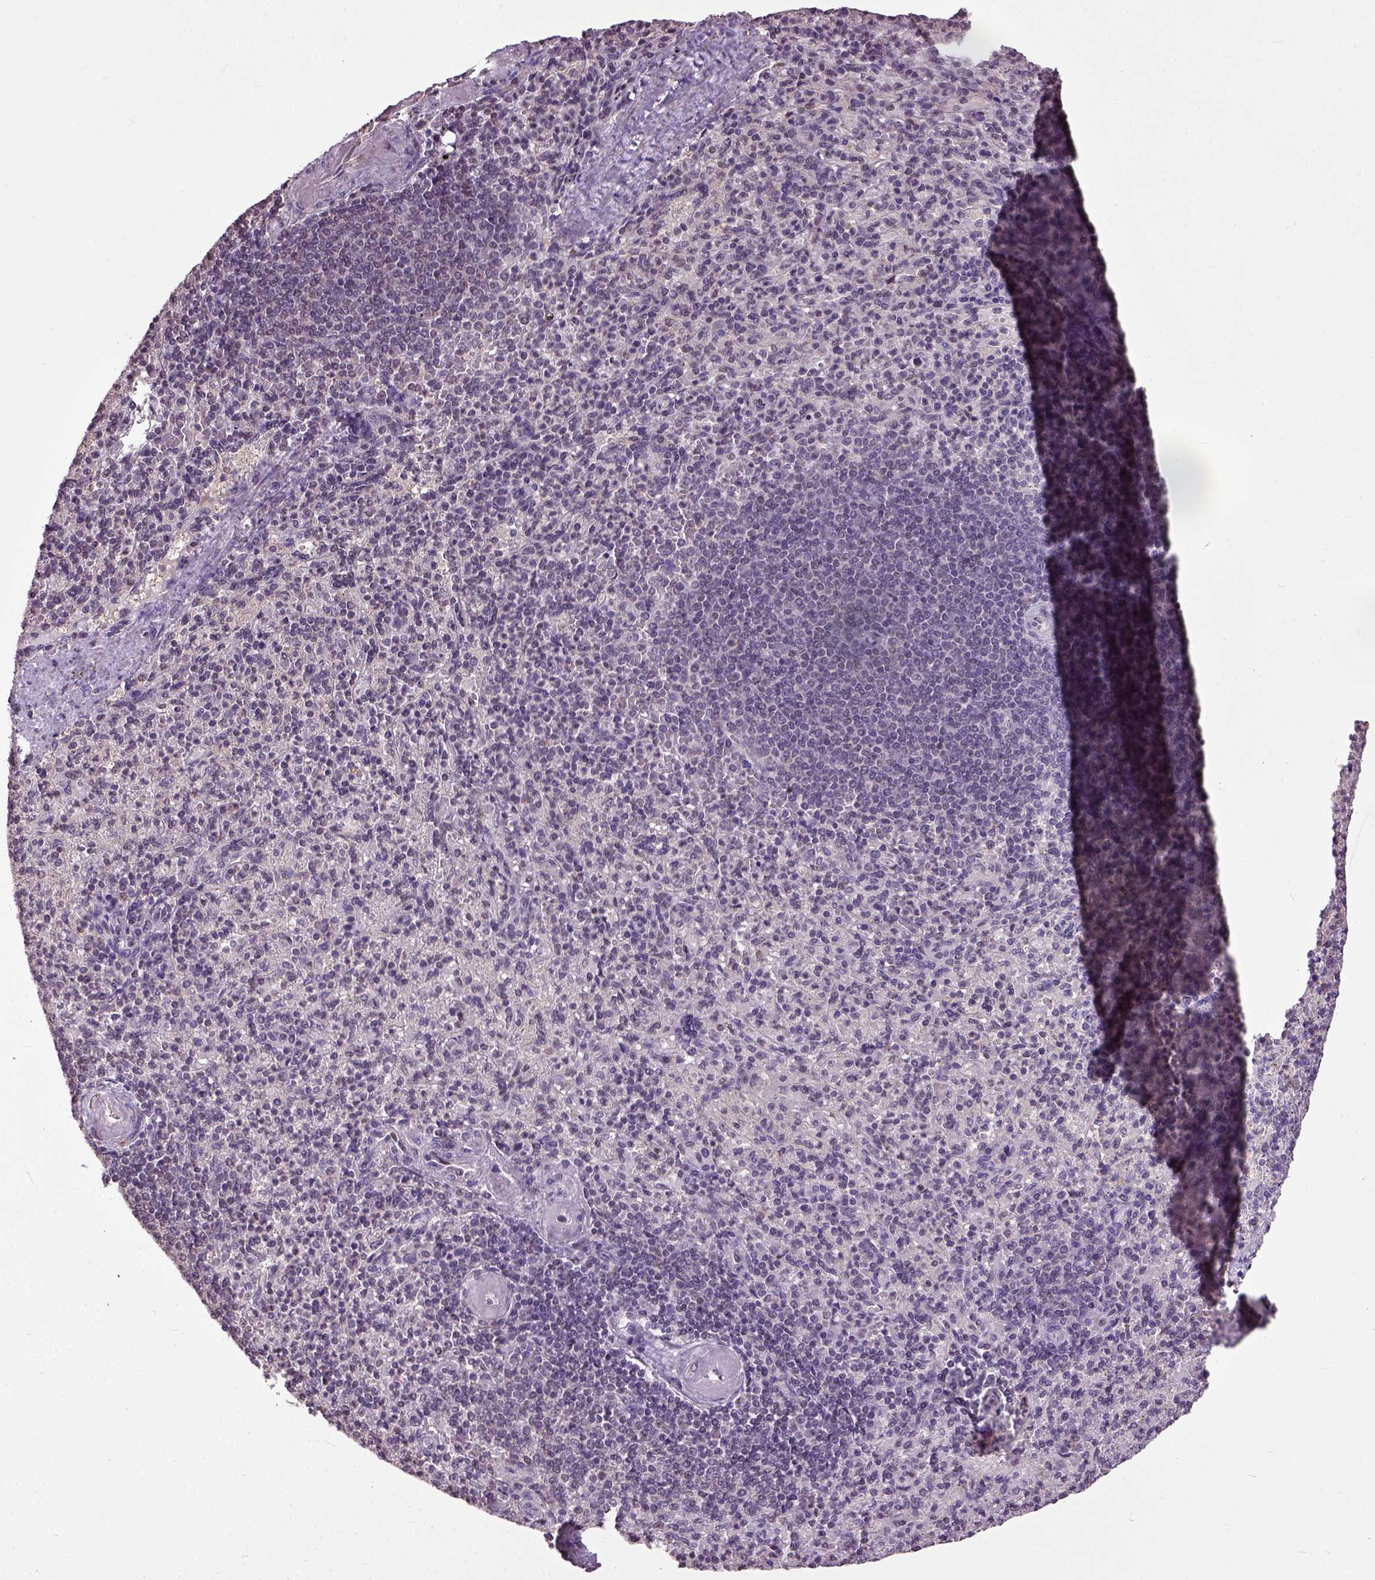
{"staining": {"intensity": "moderate", "quantity": "25%-75%", "location": "nuclear"}, "tissue": "spleen", "cell_type": "Cells in red pulp", "image_type": "normal", "snomed": [{"axis": "morphology", "description": "Normal tissue, NOS"}, {"axis": "topography", "description": "Spleen"}], "caption": "Normal spleen displays moderate nuclear expression in approximately 25%-75% of cells in red pulp, visualized by immunohistochemistry.", "gene": "UBA3", "patient": {"sex": "female", "age": 74}}